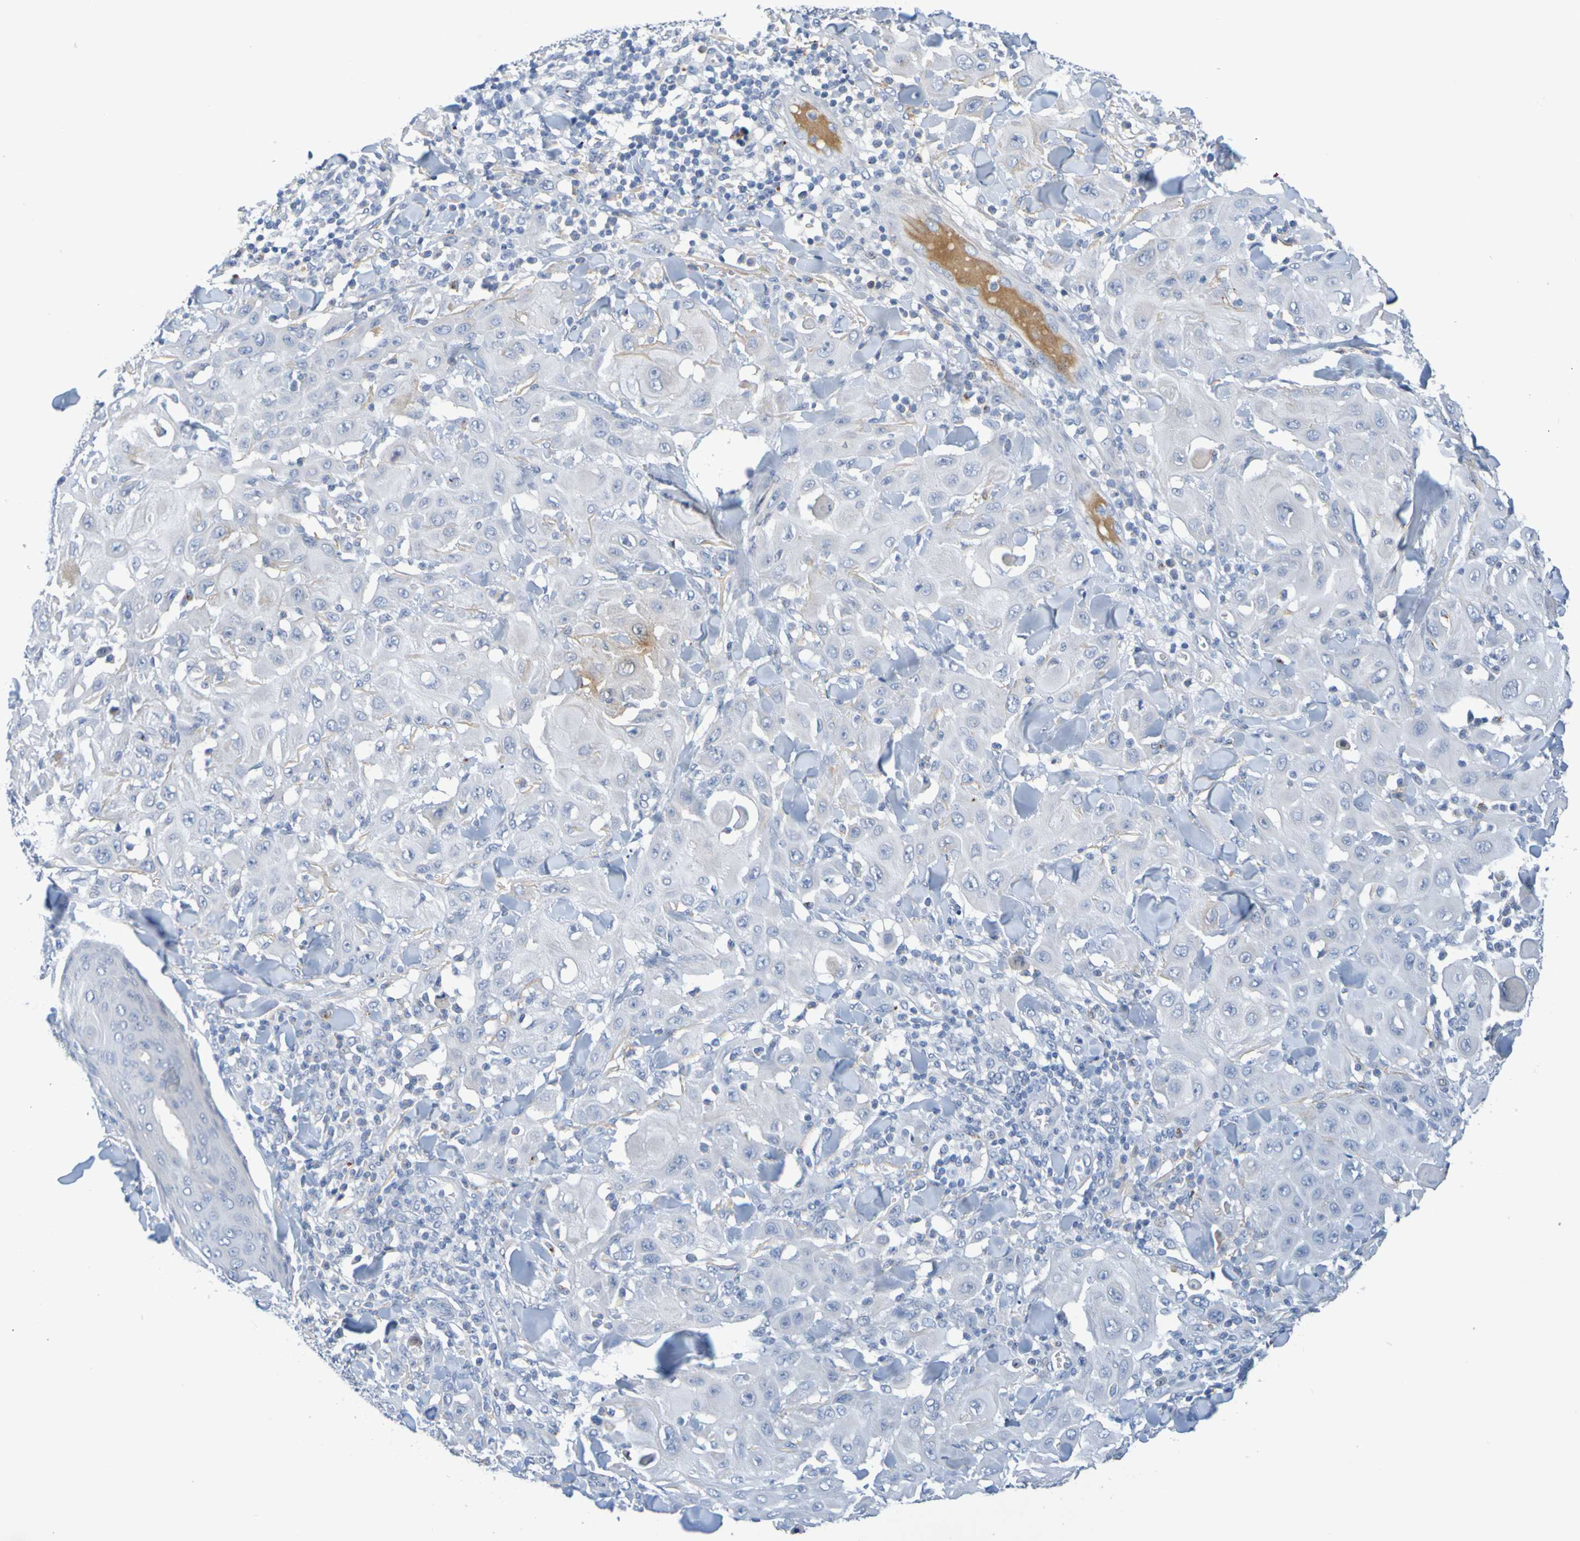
{"staining": {"intensity": "negative", "quantity": "none", "location": "none"}, "tissue": "skin cancer", "cell_type": "Tumor cells", "image_type": "cancer", "snomed": [{"axis": "morphology", "description": "Squamous cell carcinoma, NOS"}, {"axis": "topography", "description": "Skin"}], "caption": "Immunohistochemical staining of skin cancer (squamous cell carcinoma) reveals no significant expression in tumor cells.", "gene": "IL10", "patient": {"sex": "male", "age": 24}}